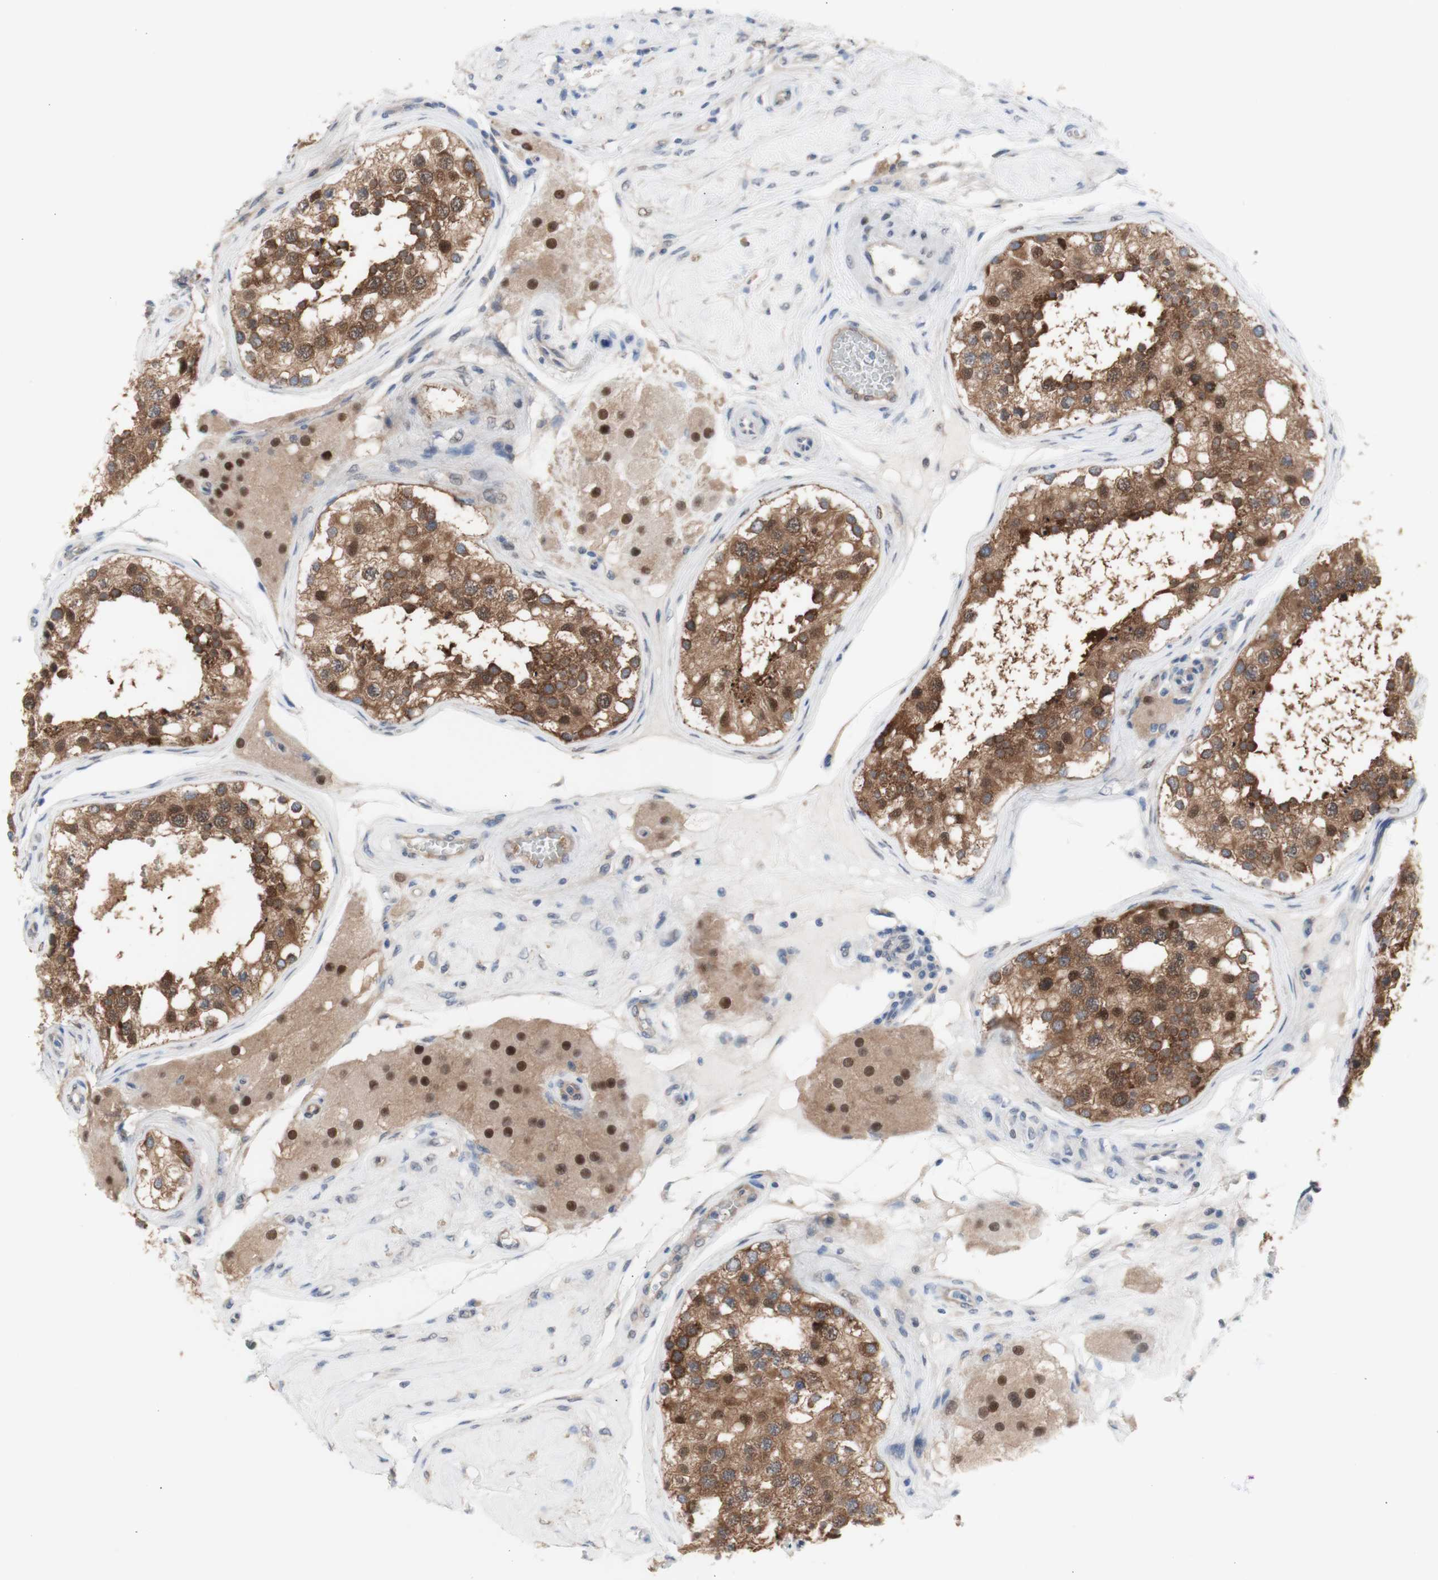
{"staining": {"intensity": "moderate", "quantity": ">75%", "location": "cytoplasmic/membranous"}, "tissue": "testis", "cell_type": "Cells in seminiferous ducts", "image_type": "normal", "snomed": [{"axis": "morphology", "description": "Normal tissue, NOS"}, {"axis": "topography", "description": "Testis"}], "caption": "Cells in seminiferous ducts show medium levels of moderate cytoplasmic/membranous staining in approximately >75% of cells in unremarkable human testis.", "gene": "PRMT5", "patient": {"sex": "male", "age": 68}}